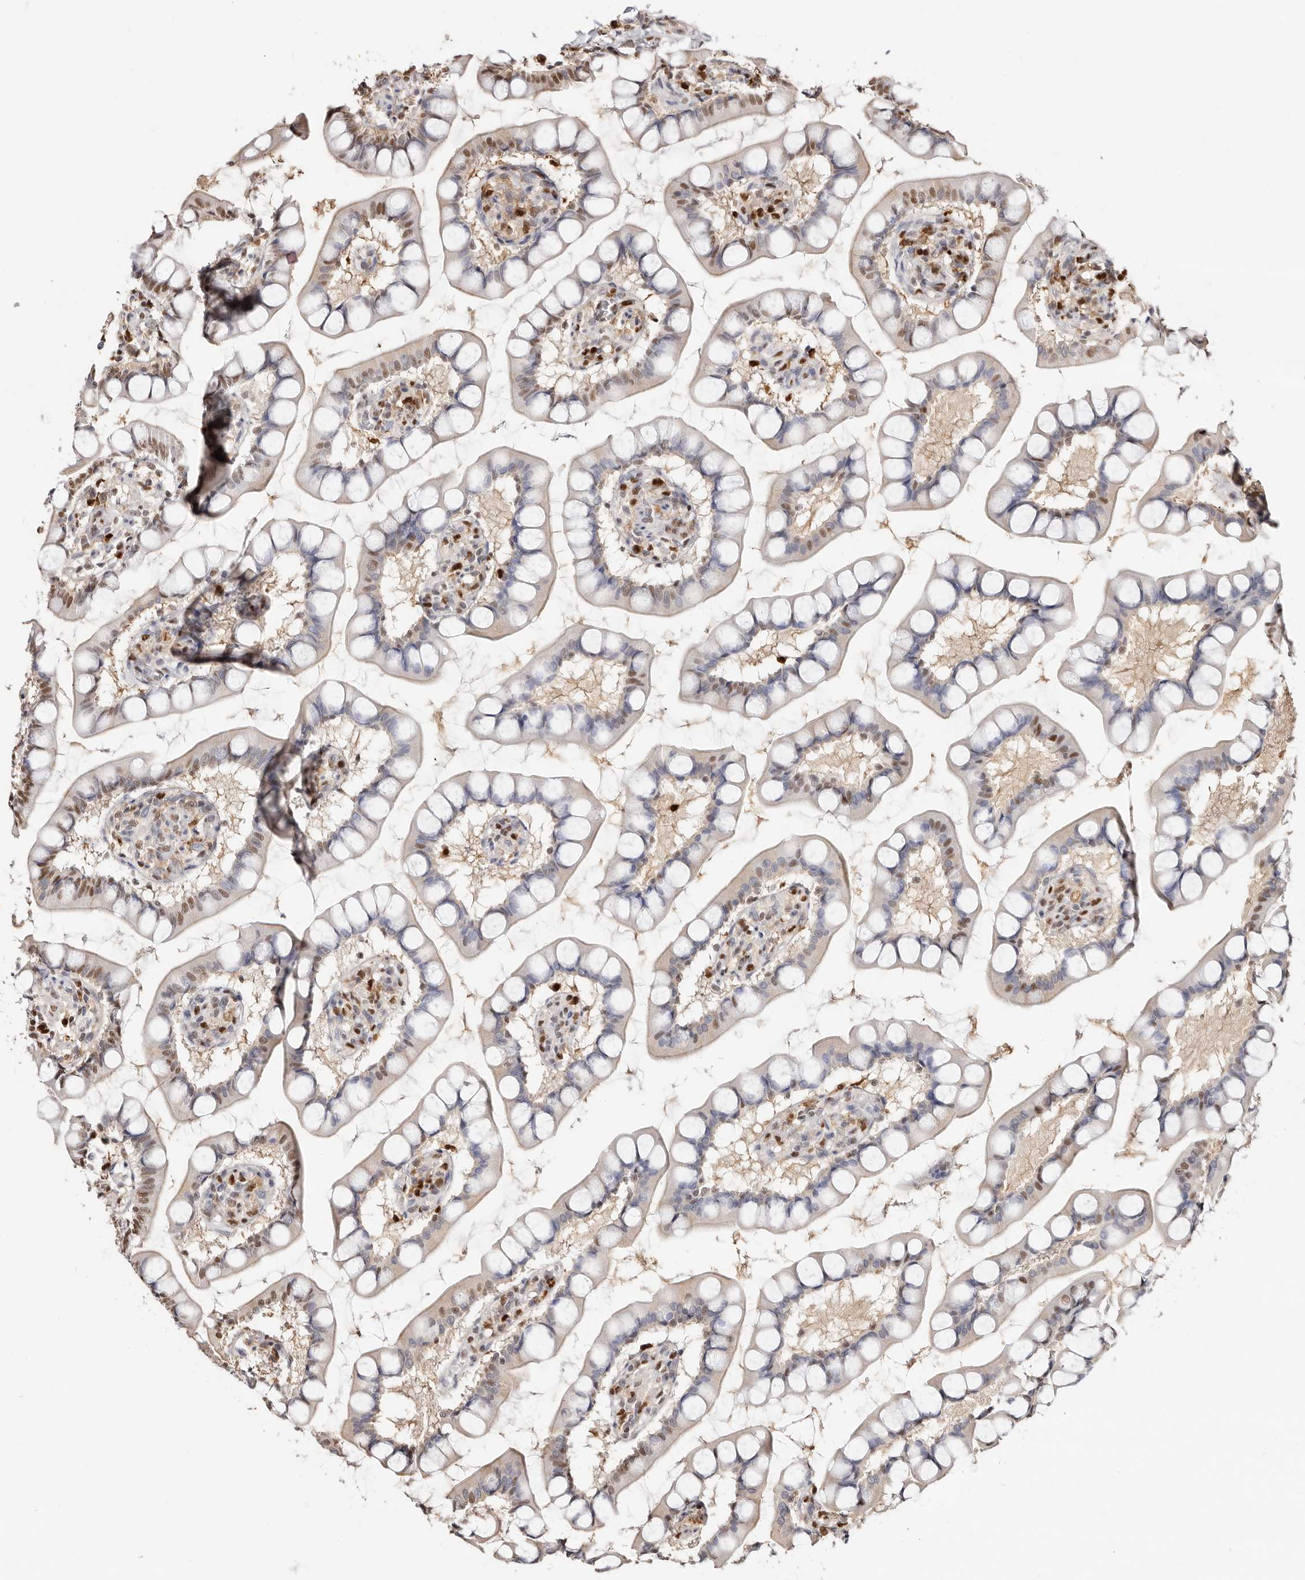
{"staining": {"intensity": "moderate", "quantity": "25%-75%", "location": "nuclear"}, "tissue": "small intestine", "cell_type": "Glandular cells", "image_type": "normal", "snomed": [{"axis": "morphology", "description": "Normal tissue, NOS"}, {"axis": "topography", "description": "Small intestine"}], "caption": "Protein expression analysis of unremarkable small intestine exhibits moderate nuclear positivity in approximately 25%-75% of glandular cells.", "gene": "TKT", "patient": {"sex": "male", "age": 52}}